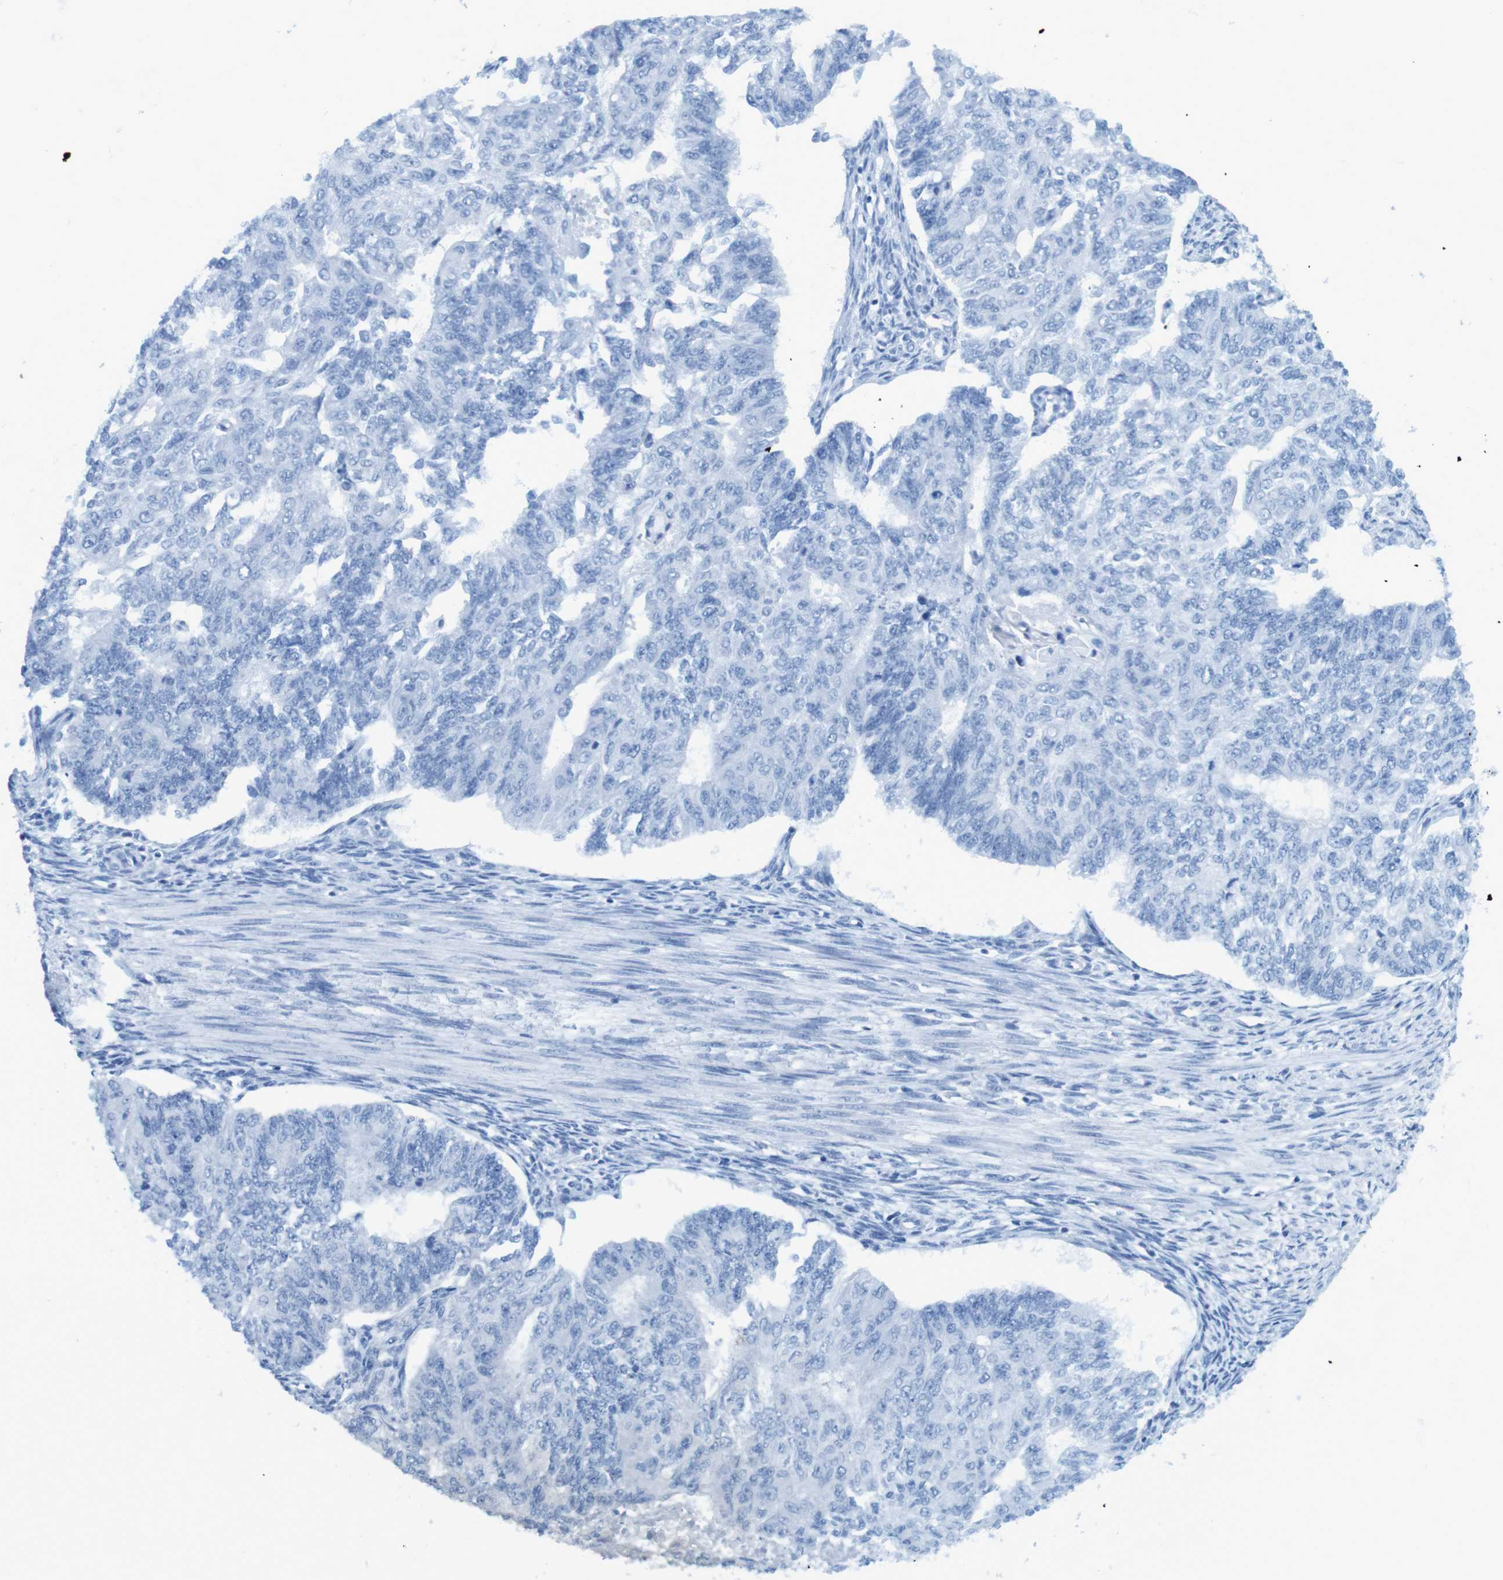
{"staining": {"intensity": "negative", "quantity": "none", "location": "none"}, "tissue": "endometrial cancer", "cell_type": "Tumor cells", "image_type": "cancer", "snomed": [{"axis": "morphology", "description": "Adenocarcinoma, NOS"}, {"axis": "topography", "description": "Endometrium"}], "caption": "This is an immunohistochemistry (IHC) histopathology image of human endometrial cancer (adenocarcinoma). There is no positivity in tumor cells.", "gene": "SUGT1", "patient": {"sex": "female", "age": 32}}